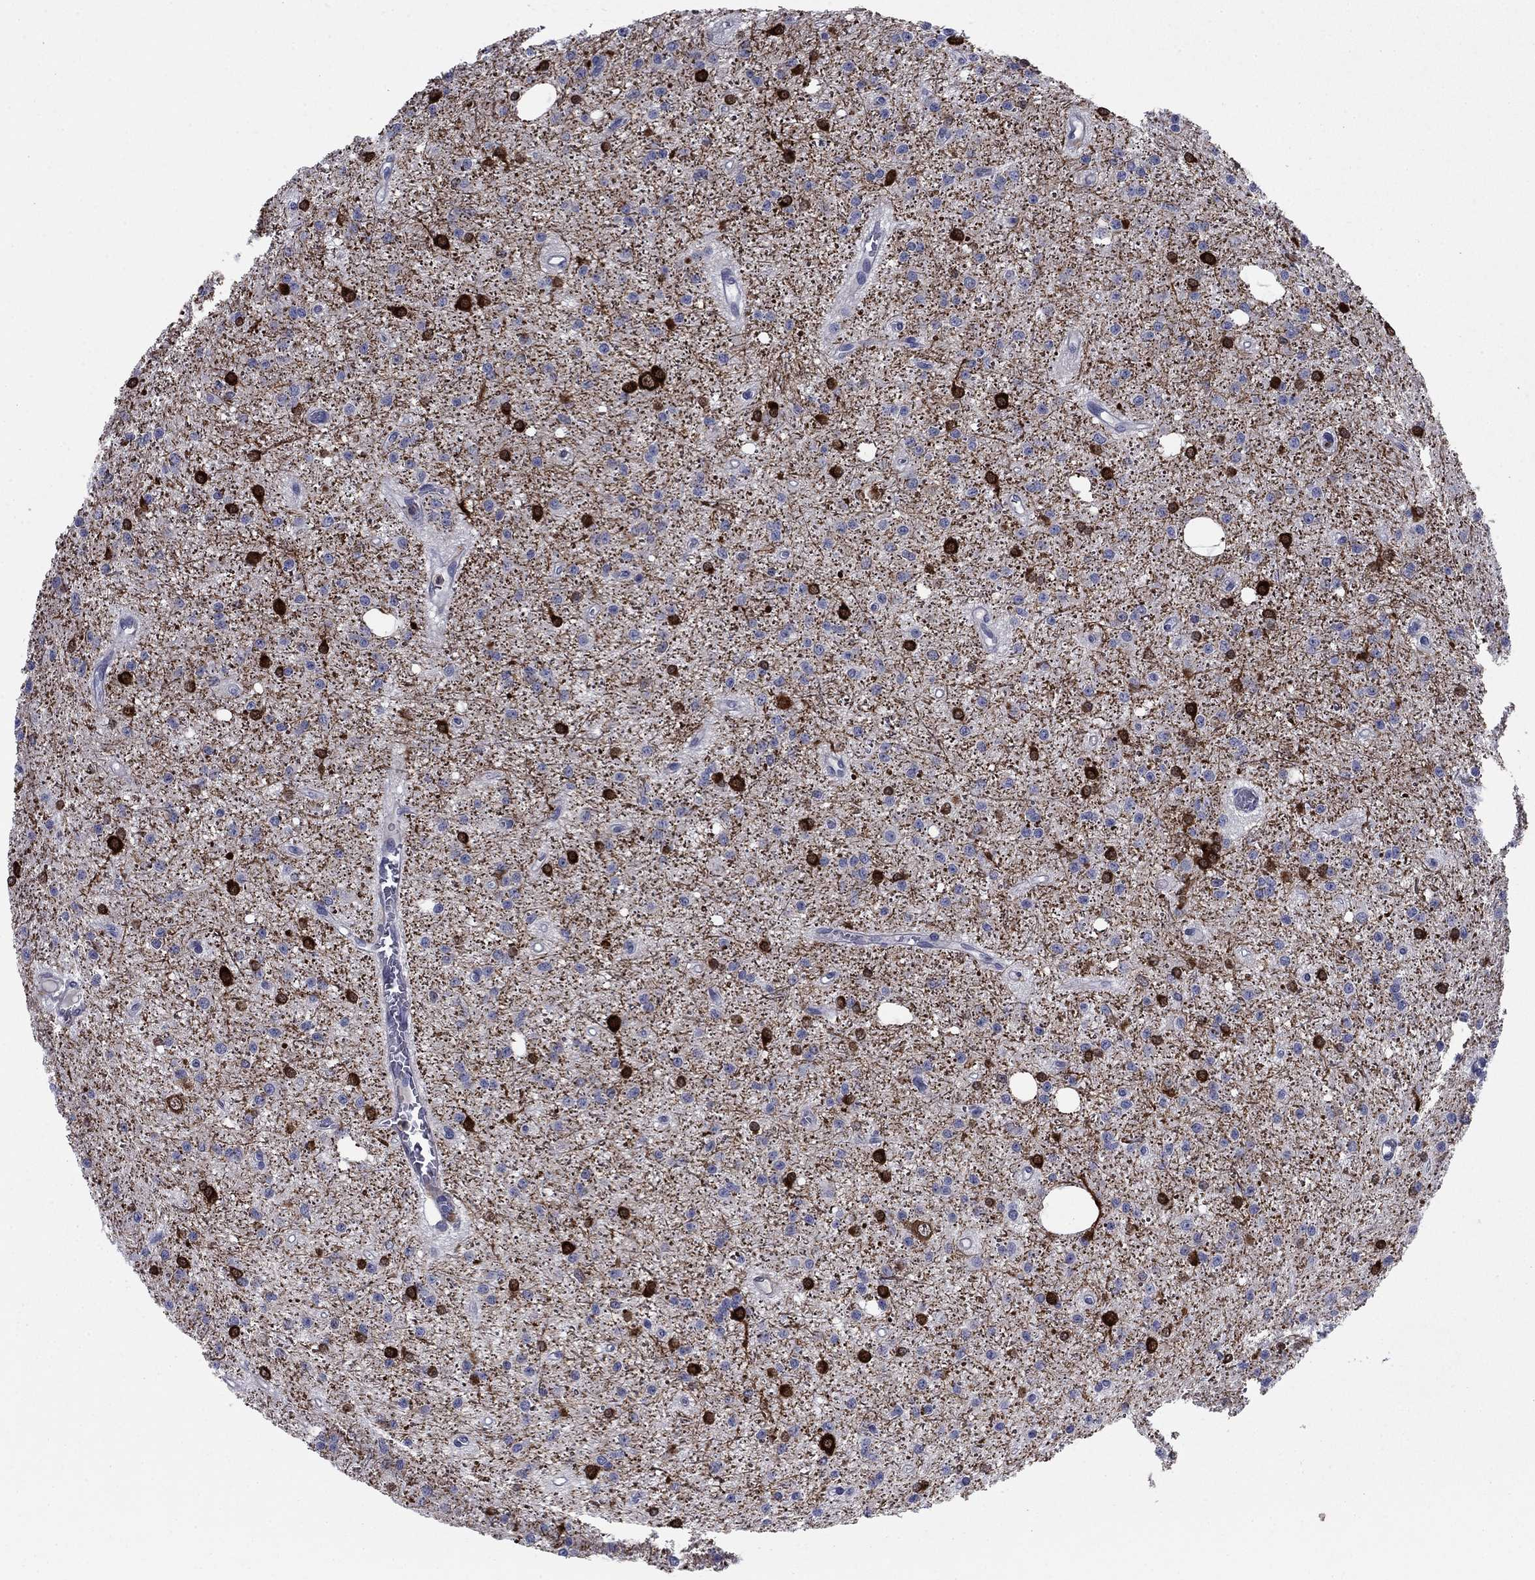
{"staining": {"intensity": "strong", "quantity": "<25%", "location": "cytoplasmic/membranous"}, "tissue": "glioma", "cell_type": "Tumor cells", "image_type": "cancer", "snomed": [{"axis": "morphology", "description": "Glioma, malignant, Low grade"}, {"axis": "topography", "description": "Brain"}], "caption": "Tumor cells reveal medium levels of strong cytoplasmic/membranous positivity in approximately <25% of cells in glioma.", "gene": "STMN1", "patient": {"sex": "male", "age": 27}}